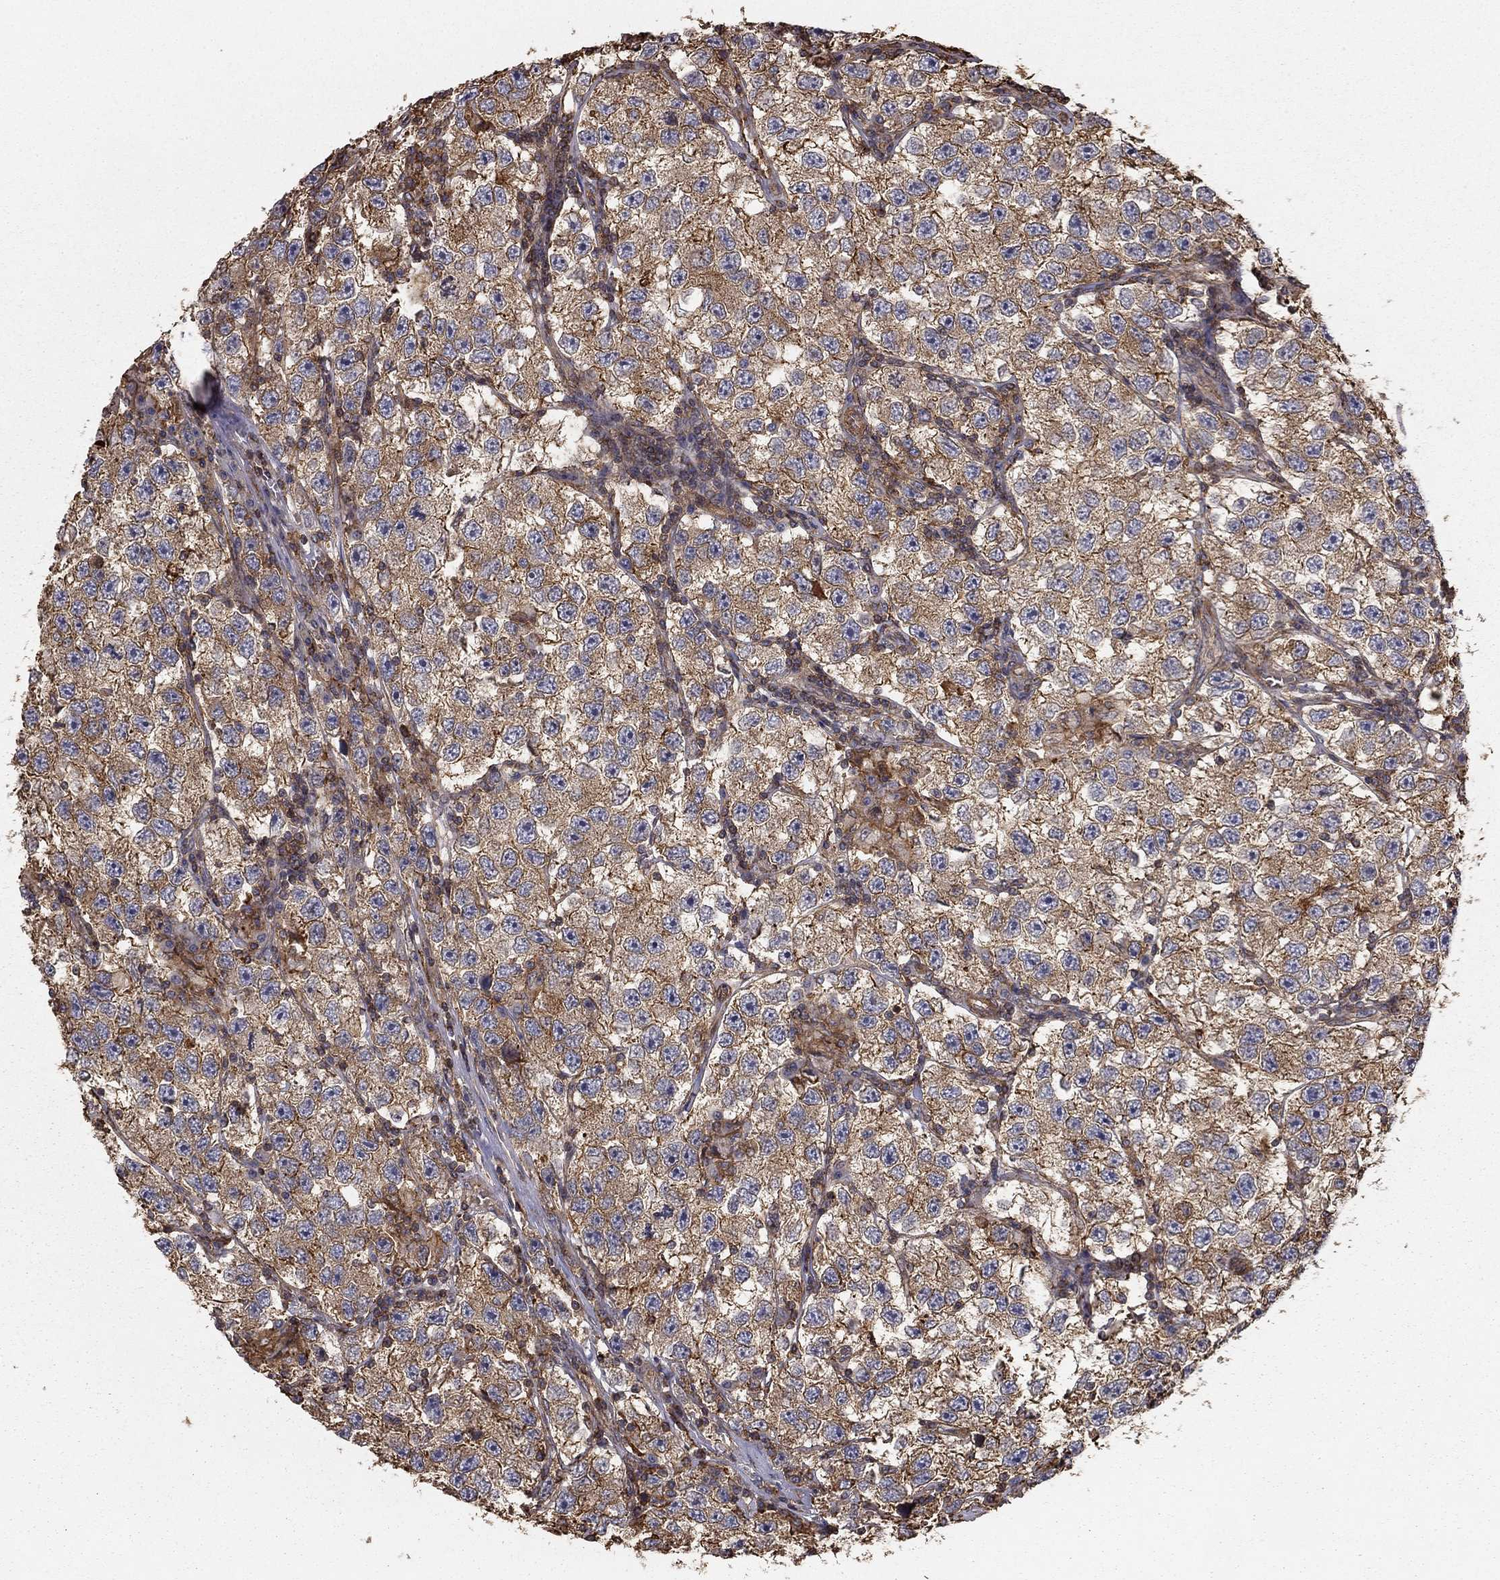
{"staining": {"intensity": "weak", "quantity": "<25%", "location": "cytoplasmic/membranous"}, "tissue": "testis cancer", "cell_type": "Tumor cells", "image_type": "cancer", "snomed": [{"axis": "morphology", "description": "Seminoma, NOS"}, {"axis": "topography", "description": "Testis"}], "caption": "High magnification brightfield microscopy of seminoma (testis) stained with DAB (3,3'-diaminobenzidine) (brown) and counterstained with hematoxylin (blue): tumor cells show no significant positivity.", "gene": "HABP4", "patient": {"sex": "male", "age": 26}}